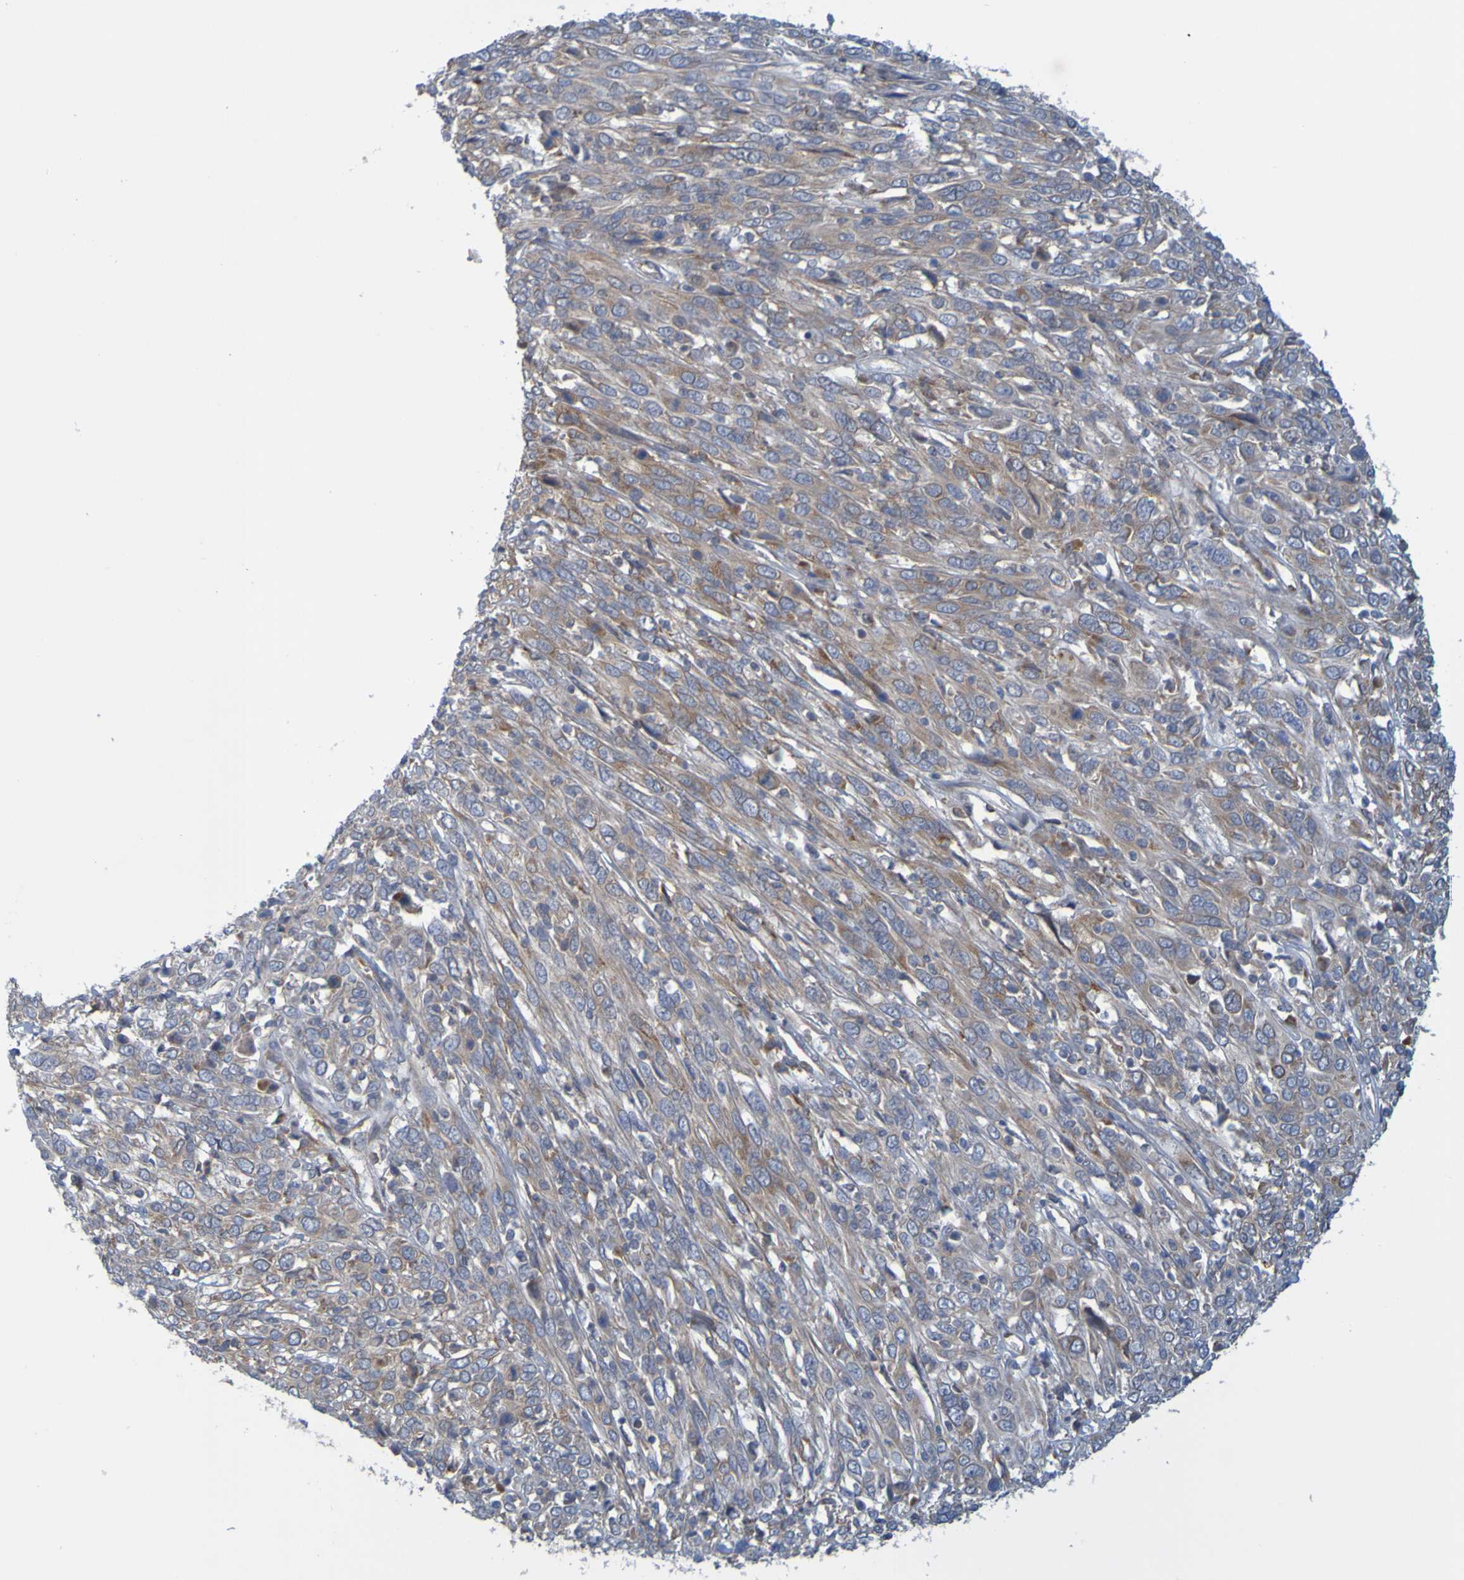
{"staining": {"intensity": "moderate", "quantity": "25%-75%", "location": "cytoplasmic/membranous"}, "tissue": "cervical cancer", "cell_type": "Tumor cells", "image_type": "cancer", "snomed": [{"axis": "morphology", "description": "Squamous cell carcinoma, NOS"}, {"axis": "topography", "description": "Cervix"}], "caption": "A photomicrograph of cervical cancer (squamous cell carcinoma) stained for a protein reveals moderate cytoplasmic/membranous brown staining in tumor cells. The staining was performed using DAB (3,3'-diaminobenzidine) to visualize the protein expression in brown, while the nuclei were stained in blue with hematoxylin (Magnification: 20x).", "gene": "MOGS", "patient": {"sex": "female", "age": 46}}